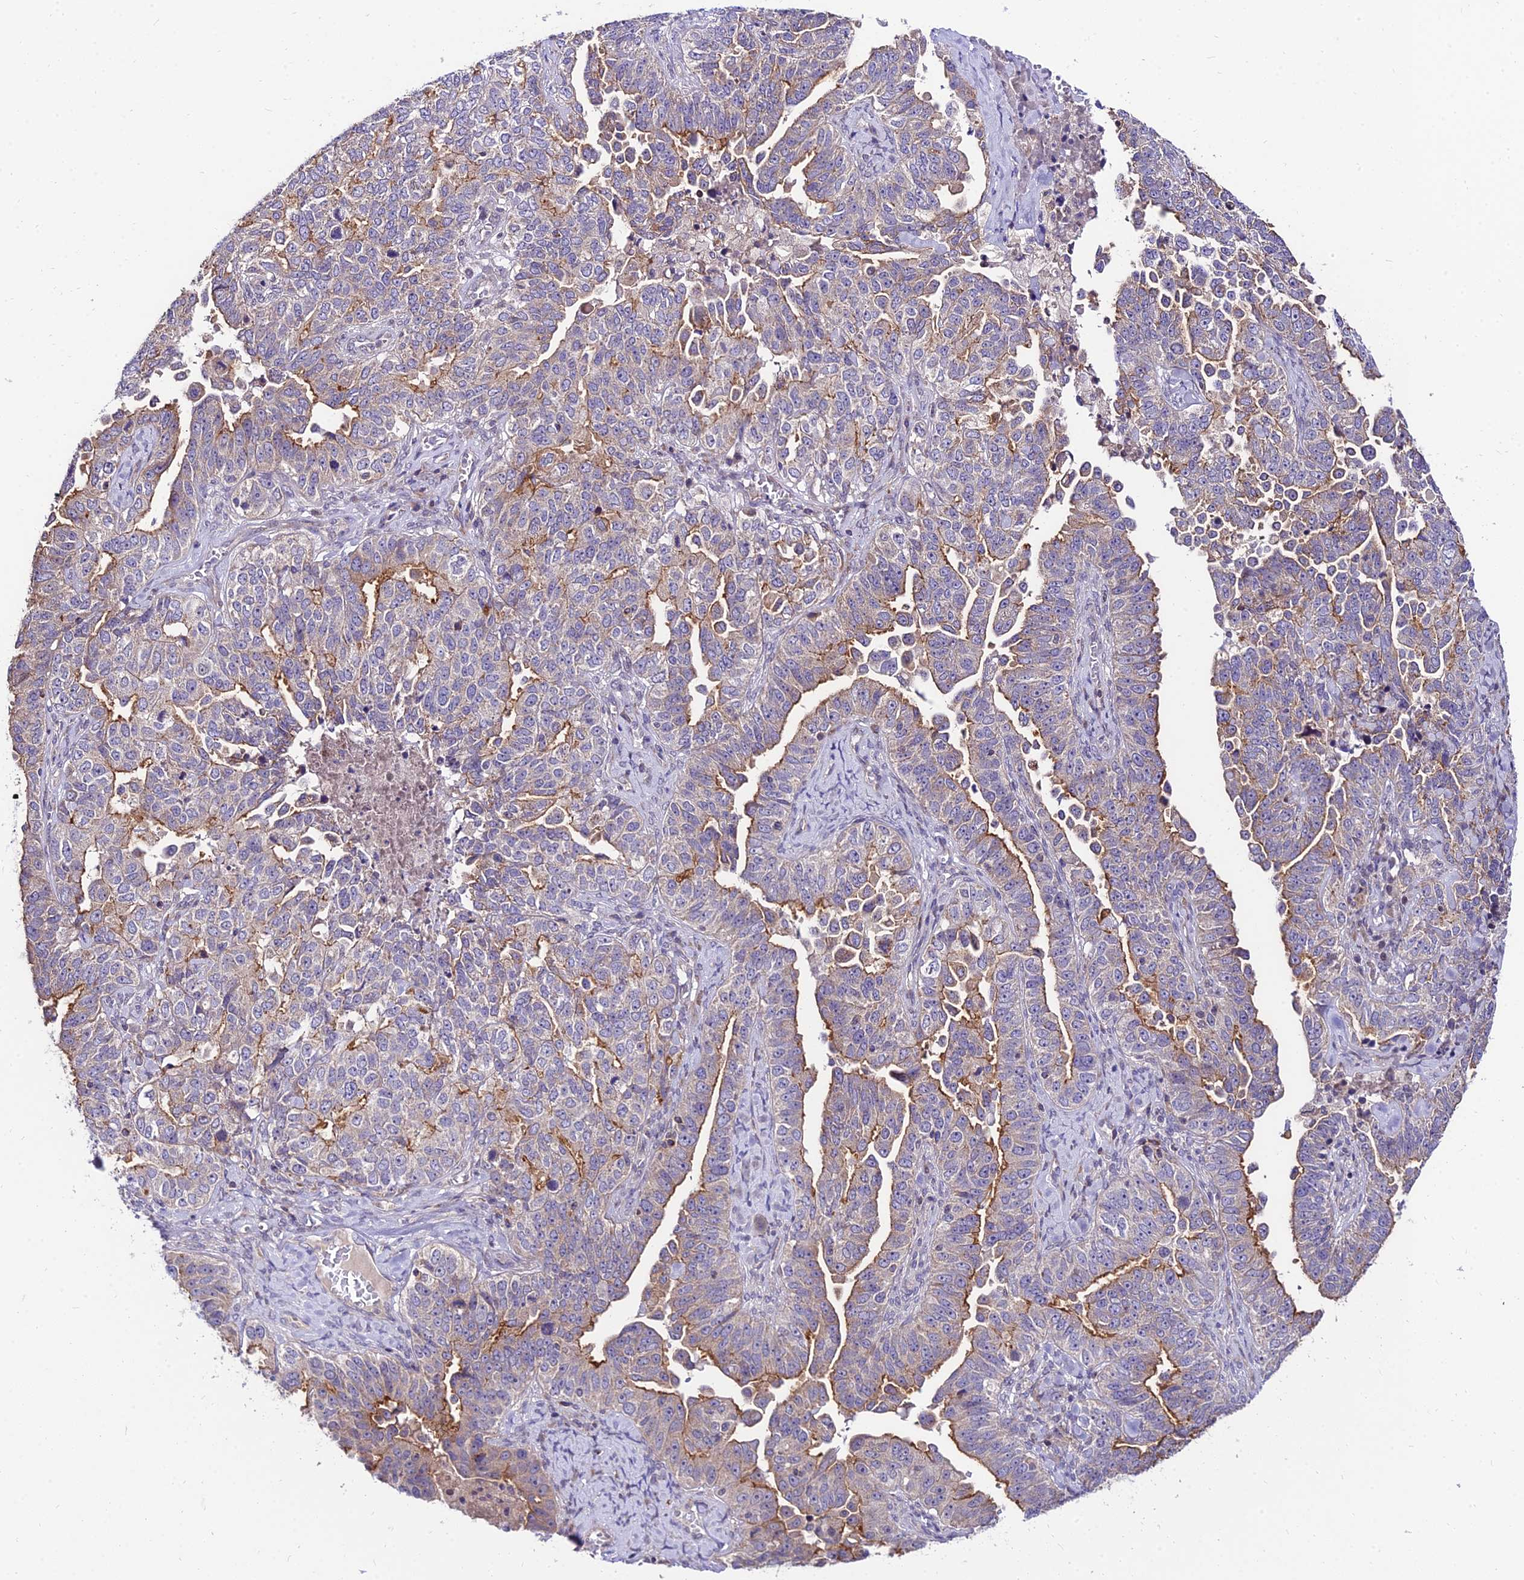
{"staining": {"intensity": "moderate", "quantity": "25%-75%", "location": "cytoplasmic/membranous"}, "tissue": "ovarian cancer", "cell_type": "Tumor cells", "image_type": "cancer", "snomed": [{"axis": "morphology", "description": "Carcinoma, endometroid"}, {"axis": "topography", "description": "Ovary"}], "caption": "A photomicrograph of human ovarian cancer stained for a protein demonstrates moderate cytoplasmic/membranous brown staining in tumor cells.", "gene": "C6orf132", "patient": {"sex": "female", "age": 62}}